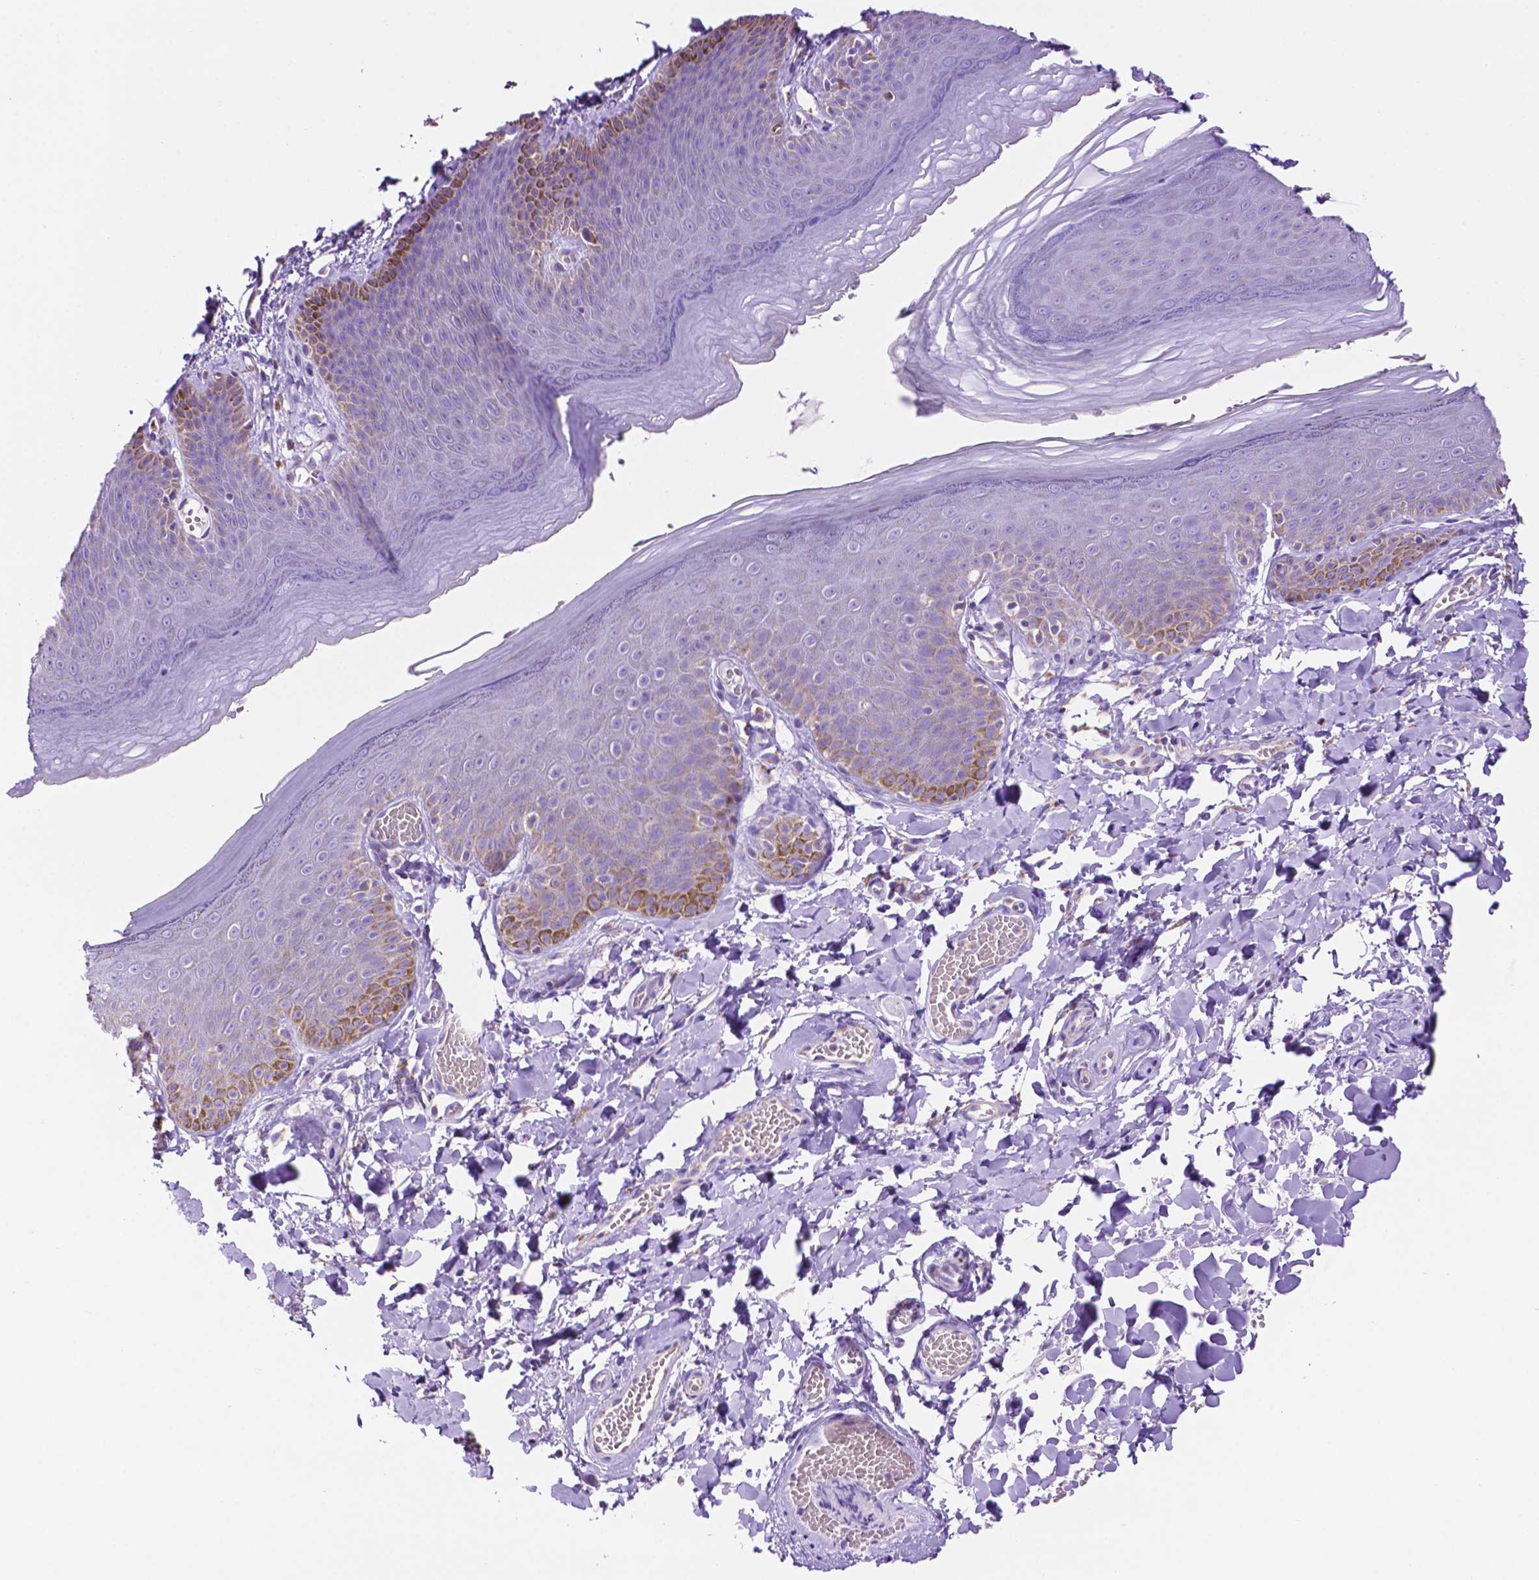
{"staining": {"intensity": "moderate", "quantity": "<25%", "location": "cytoplasmic/membranous"}, "tissue": "skin", "cell_type": "Epidermal cells", "image_type": "normal", "snomed": [{"axis": "morphology", "description": "Normal tissue, NOS"}, {"axis": "topography", "description": "Anal"}], "caption": "Immunohistochemistry (IHC) image of benign human skin stained for a protein (brown), which demonstrates low levels of moderate cytoplasmic/membranous positivity in approximately <25% of epidermal cells.", "gene": "GDPD5", "patient": {"sex": "male", "age": 53}}